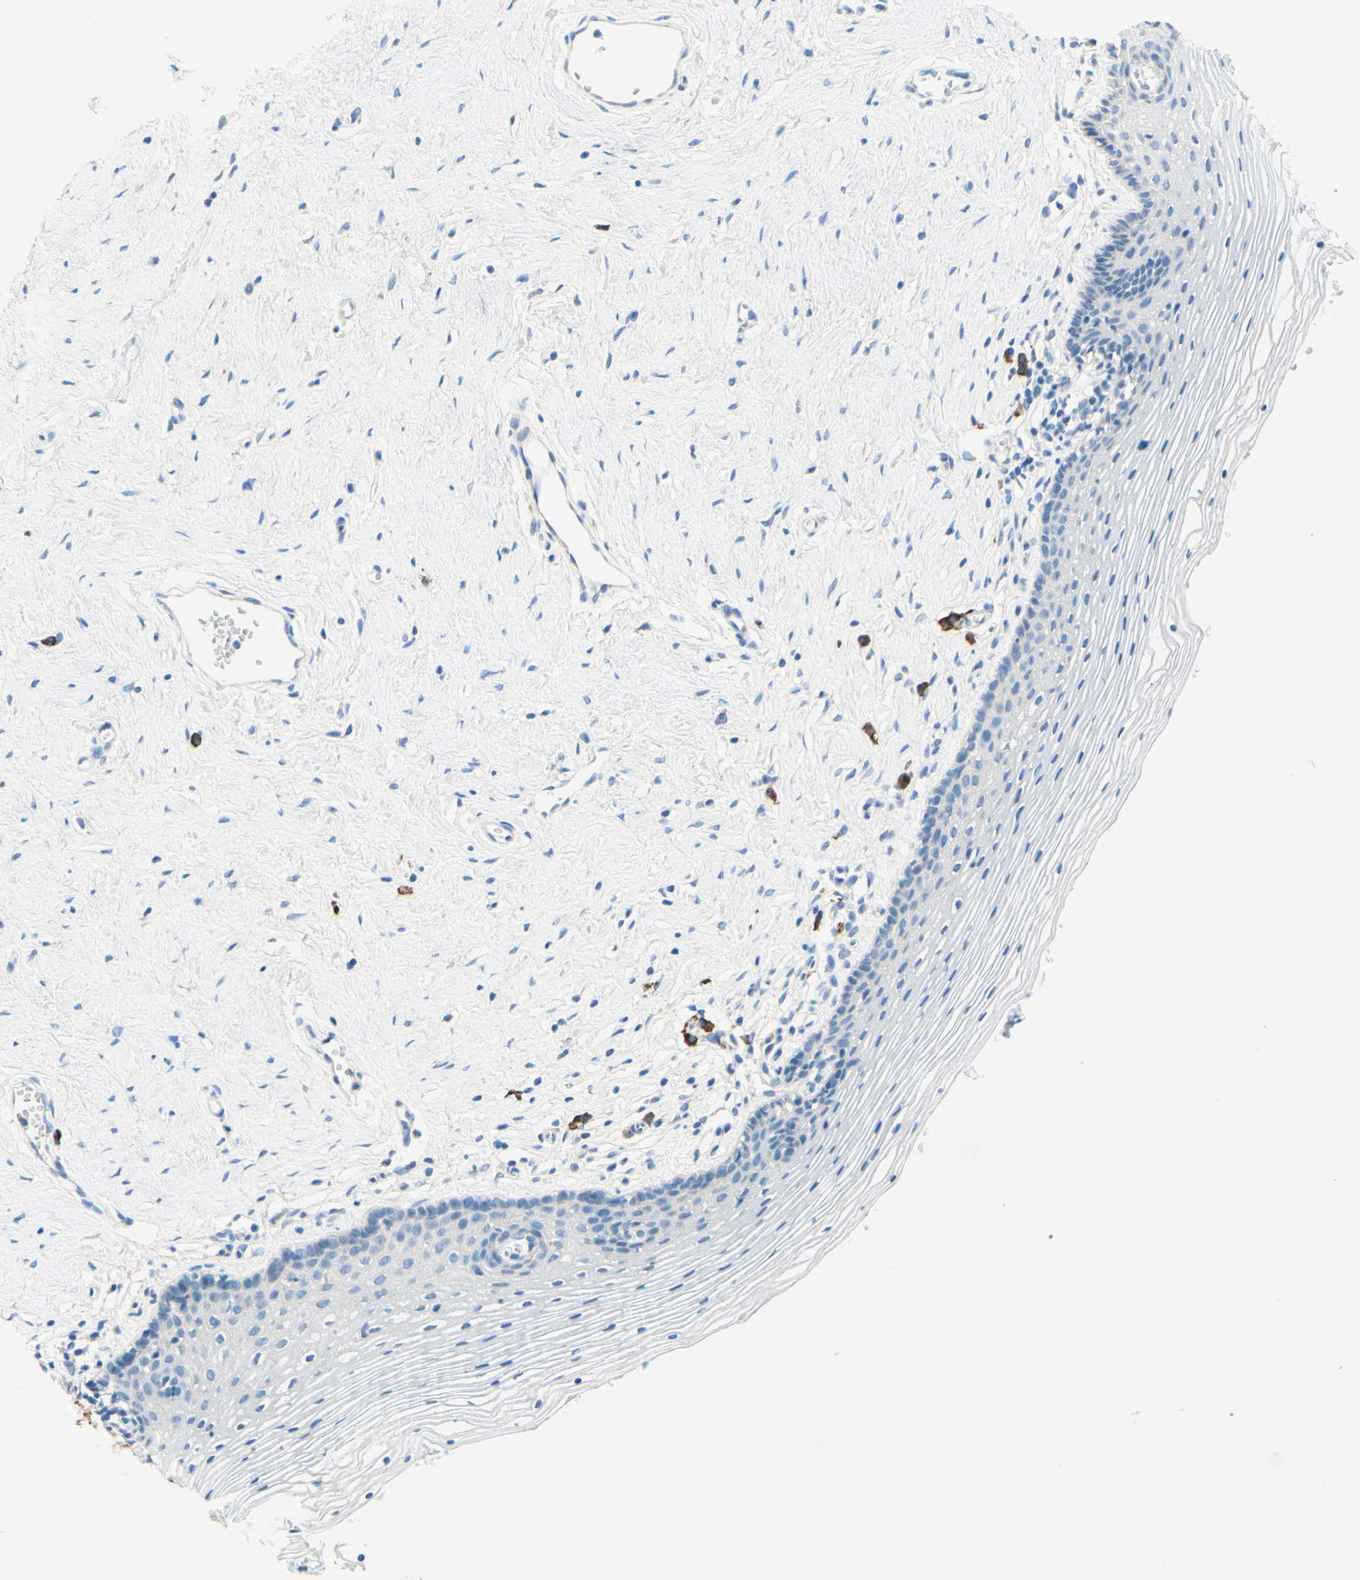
{"staining": {"intensity": "negative", "quantity": "none", "location": "none"}, "tissue": "vagina", "cell_type": "Squamous epithelial cells", "image_type": "normal", "snomed": [{"axis": "morphology", "description": "Normal tissue, NOS"}, {"axis": "topography", "description": "Vagina"}], "caption": "DAB (3,3'-diaminobenzidine) immunohistochemical staining of unremarkable human vagina exhibits no significant positivity in squamous epithelial cells.", "gene": "PASD1", "patient": {"sex": "female", "age": 32}}